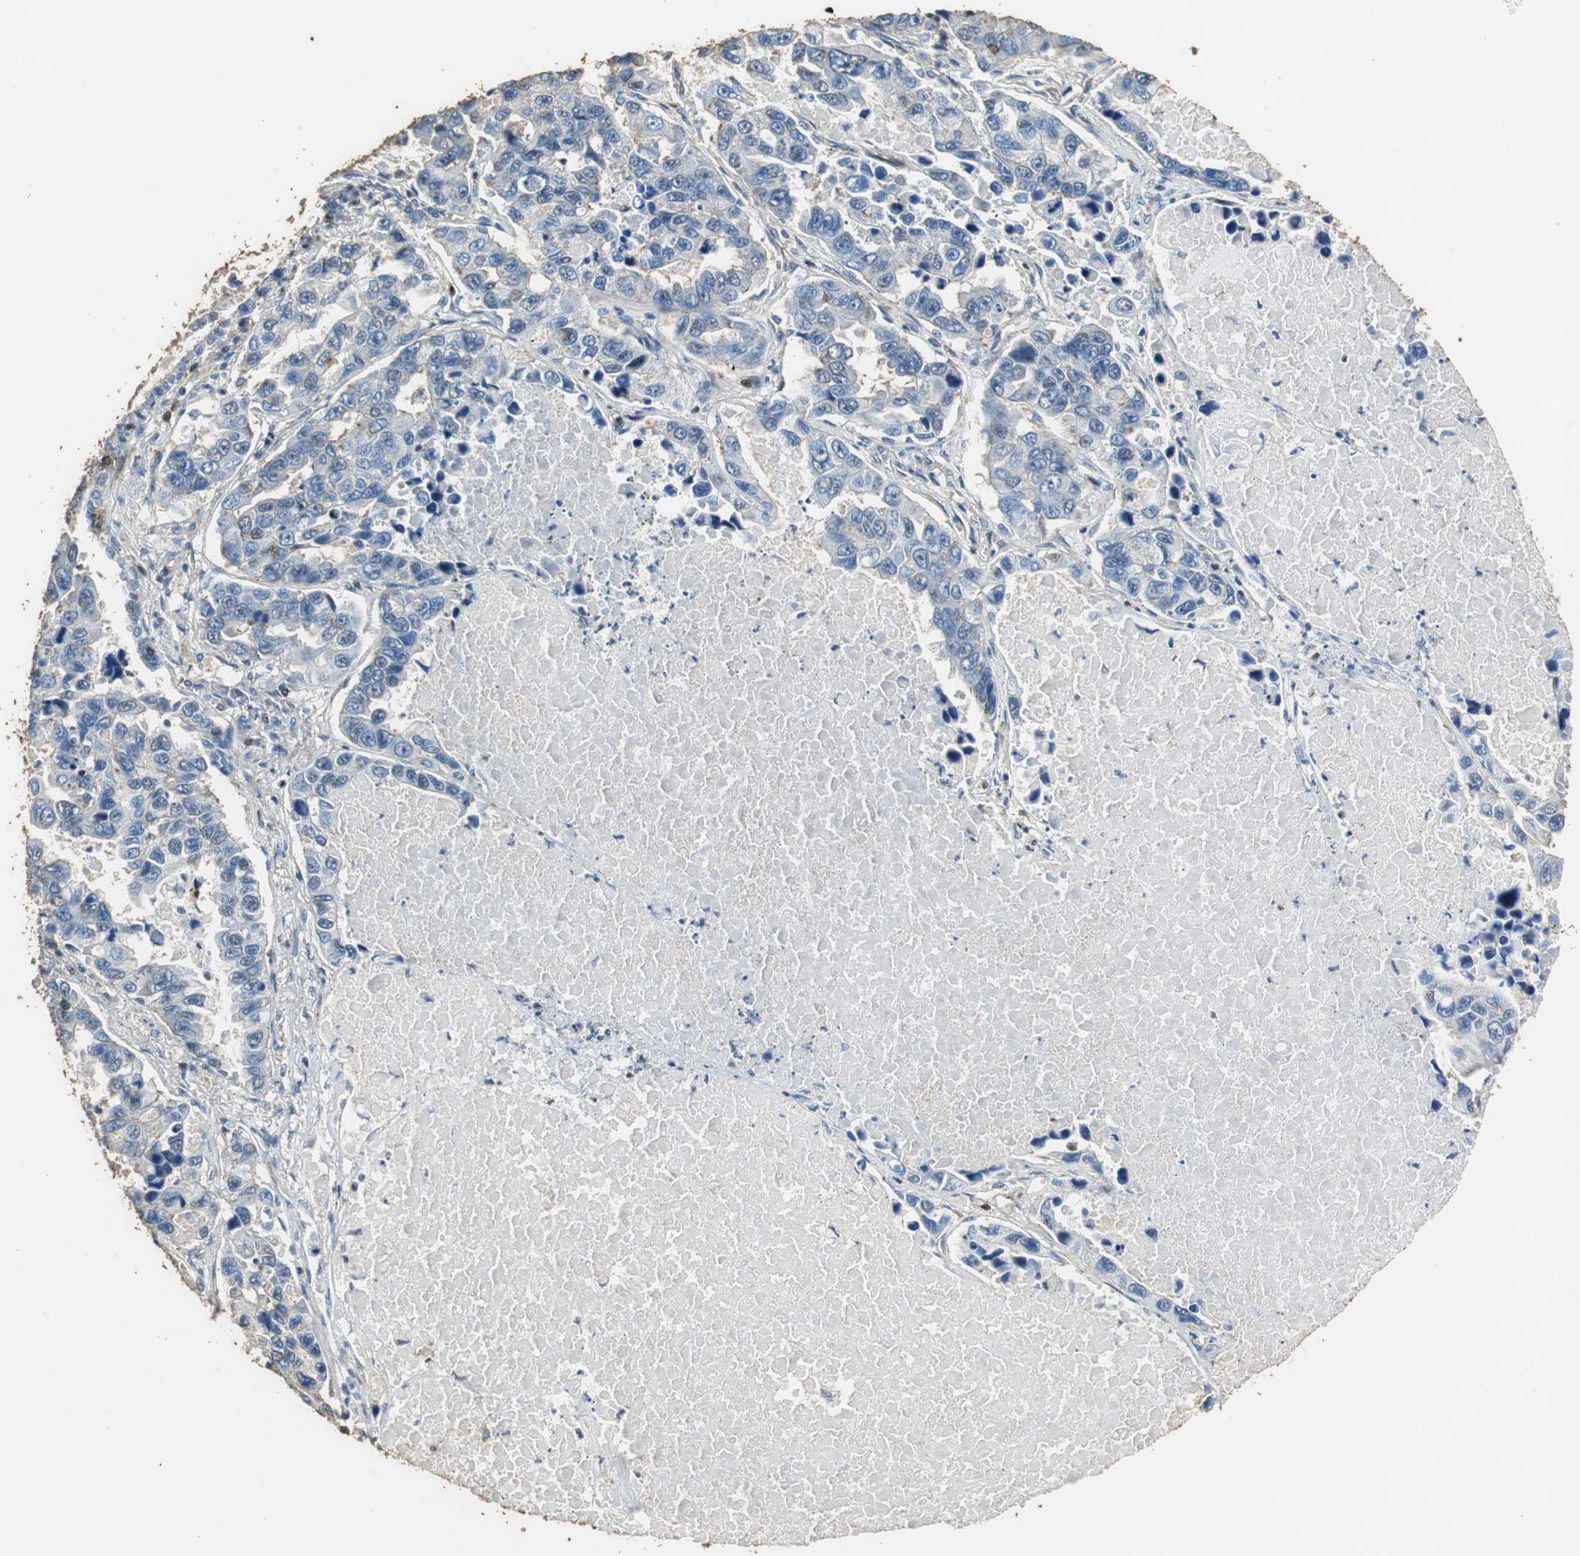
{"staining": {"intensity": "negative", "quantity": "none", "location": "none"}, "tissue": "lung cancer", "cell_type": "Tumor cells", "image_type": "cancer", "snomed": [{"axis": "morphology", "description": "Adenocarcinoma, NOS"}, {"axis": "topography", "description": "Lung"}], "caption": "Immunohistochemistry (IHC) image of human lung adenocarcinoma stained for a protein (brown), which shows no positivity in tumor cells.", "gene": "PRKRA", "patient": {"sex": "male", "age": 64}}